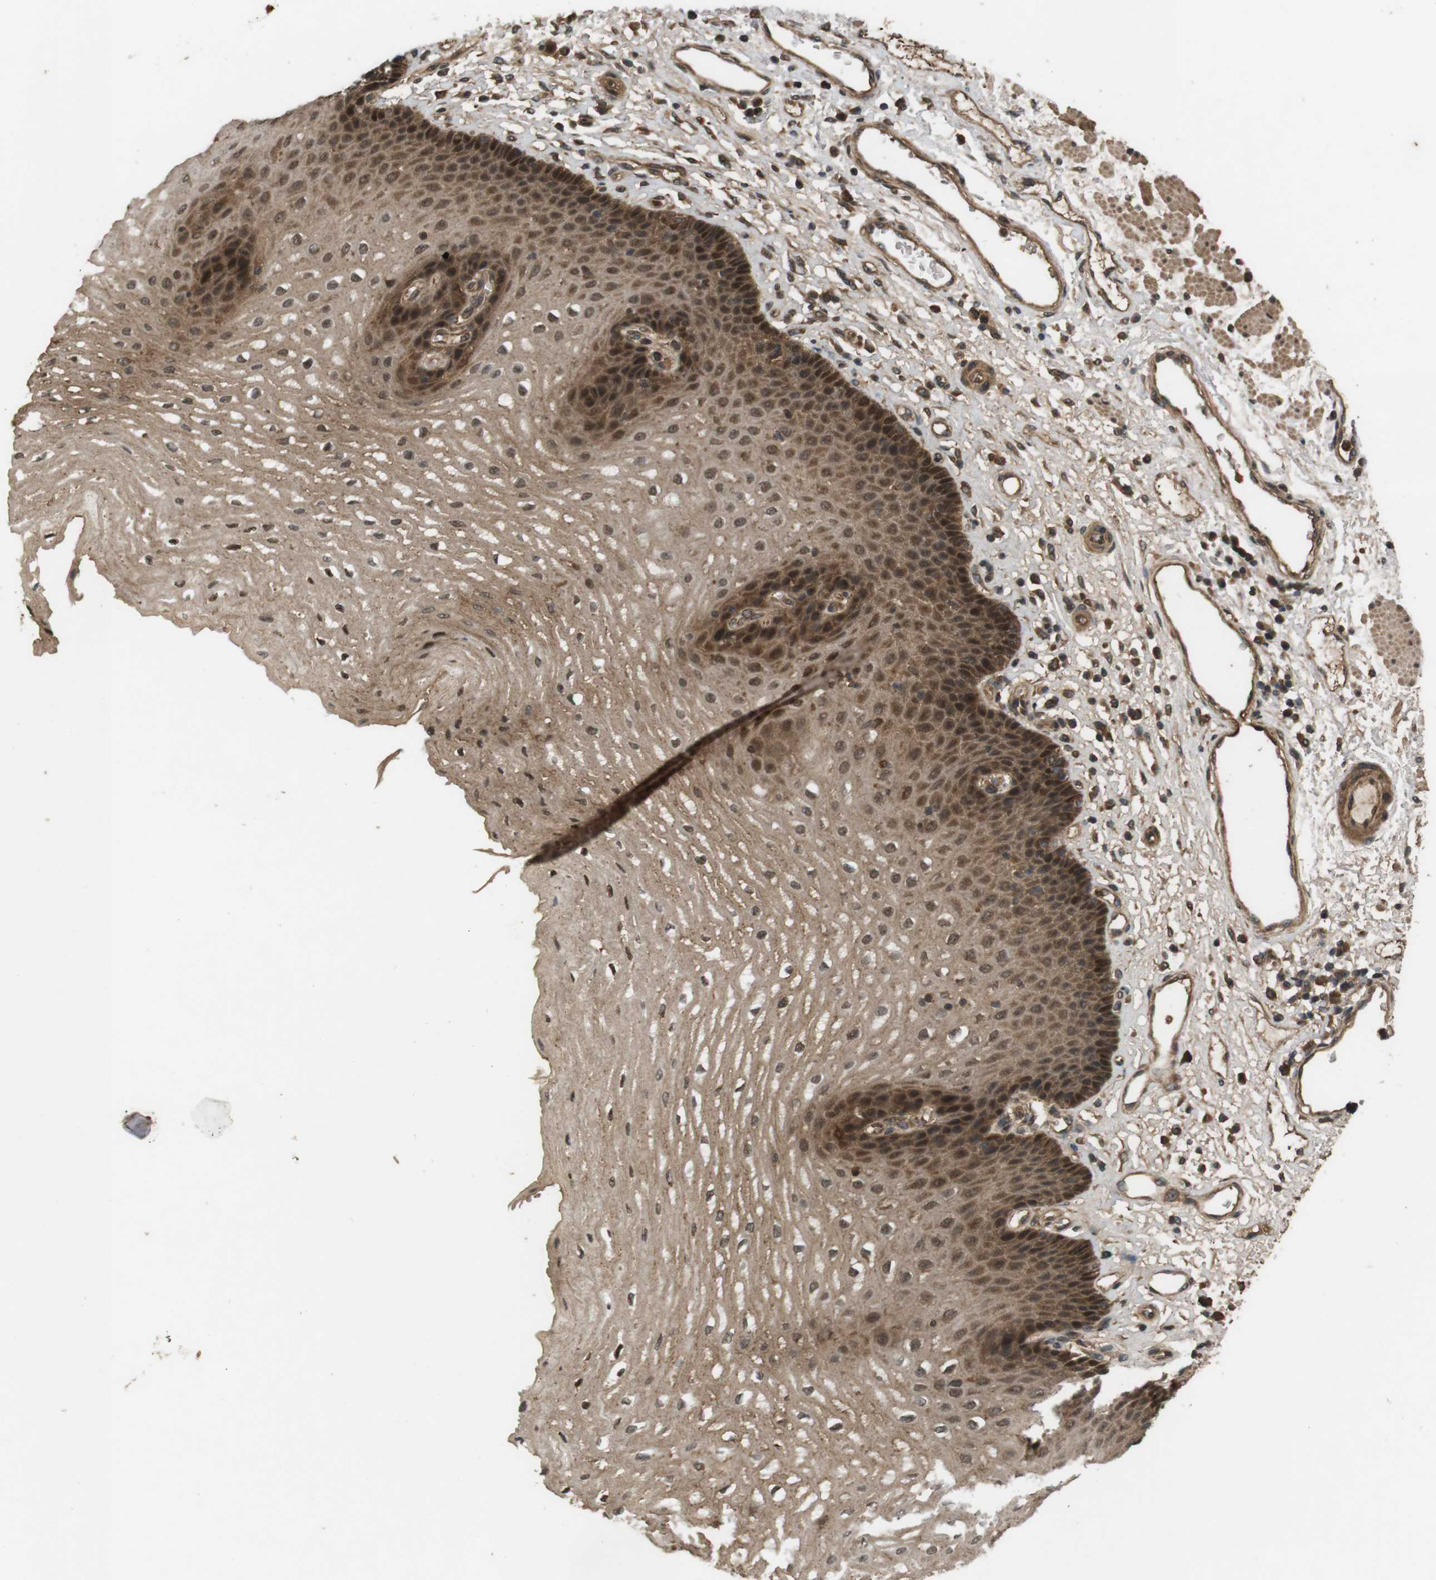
{"staining": {"intensity": "moderate", "quantity": ">75%", "location": "cytoplasmic/membranous,nuclear"}, "tissue": "esophagus", "cell_type": "Squamous epithelial cells", "image_type": "normal", "snomed": [{"axis": "morphology", "description": "Normal tissue, NOS"}, {"axis": "topography", "description": "Esophagus"}], "caption": "Squamous epithelial cells reveal moderate cytoplasmic/membranous,nuclear expression in approximately >75% of cells in benign esophagus. The staining was performed using DAB (3,3'-diaminobenzidine) to visualize the protein expression in brown, while the nuclei were stained in blue with hematoxylin (Magnification: 20x).", "gene": "NFKBIE", "patient": {"sex": "male", "age": 54}}